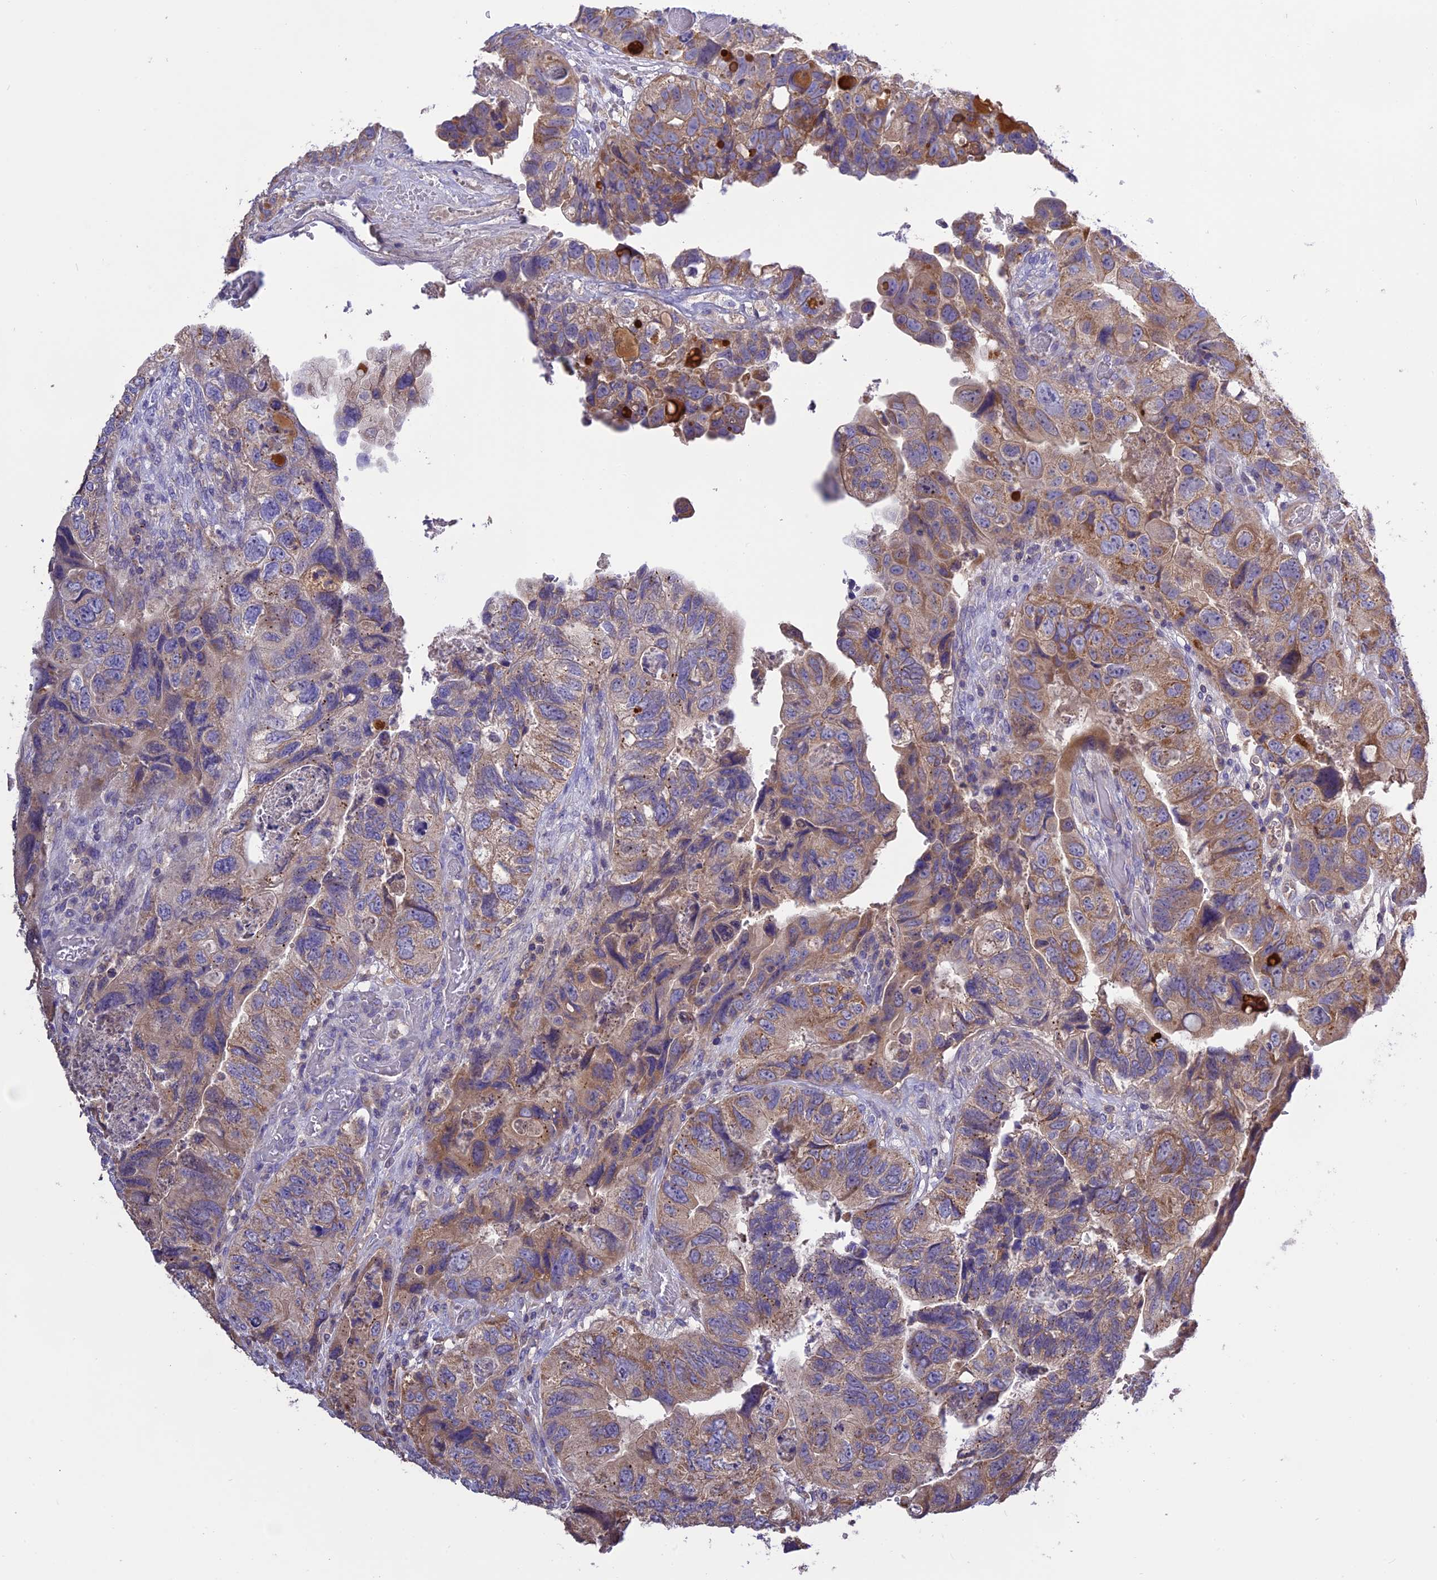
{"staining": {"intensity": "moderate", "quantity": "<25%", "location": "cytoplasmic/membranous"}, "tissue": "colorectal cancer", "cell_type": "Tumor cells", "image_type": "cancer", "snomed": [{"axis": "morphology", "description": "Adenocarcinoma, NOS"}, {"axis": "topography", "description": "Rectum"}], "caption": "Brown immunohistochemical staining in human colorectal cancer shows moderate cytoplasmic/membranous expression in about <25% of tumor cells. (brown staining indicates protein expression, while blue staining denotes nuclei).", "gene": "NUDT8", "patient": {"sex": "male", "age": 63}}